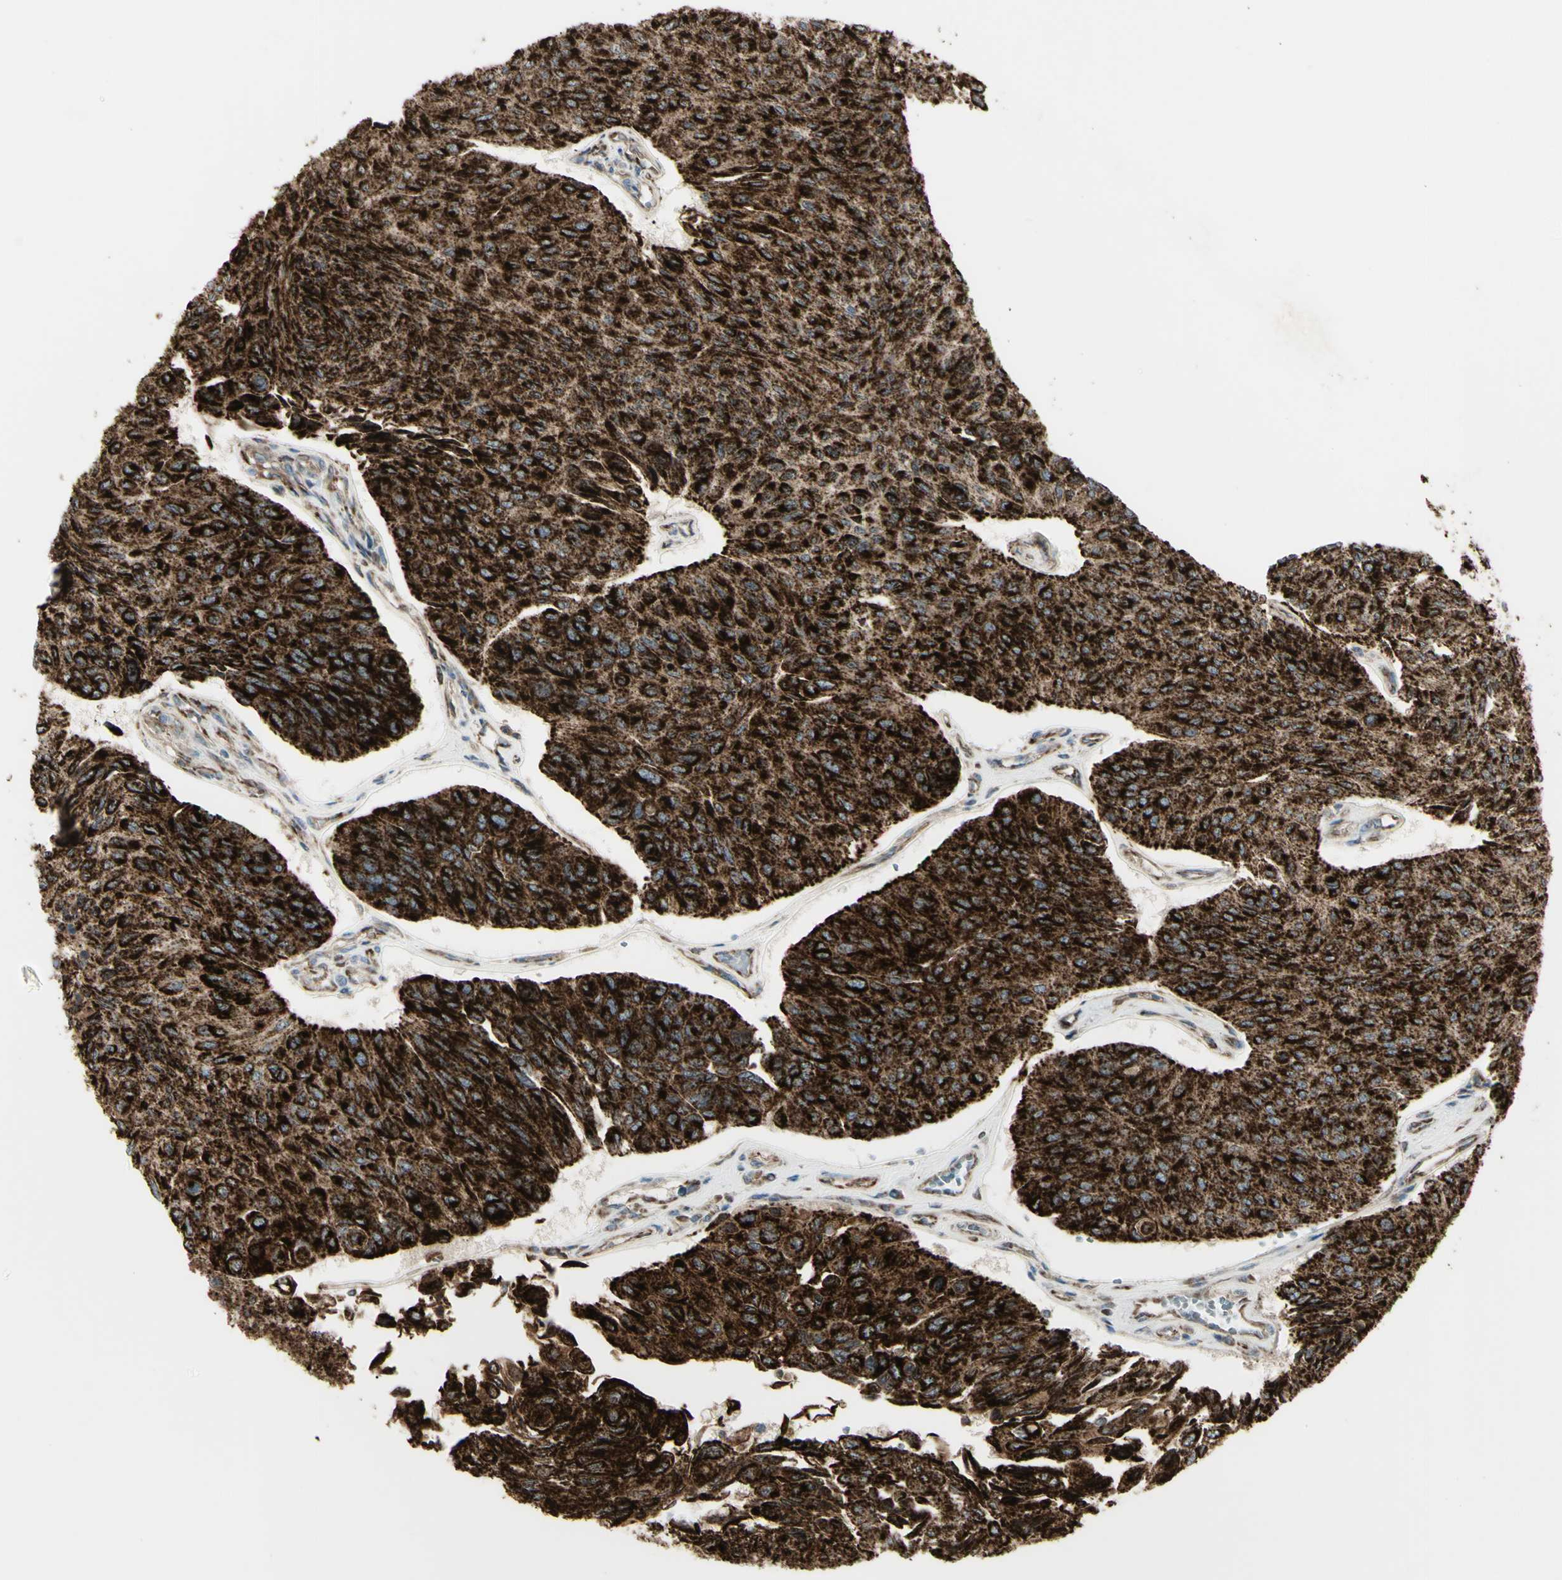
{"staining": {"intensity": "strong", "quantity": ">75%", "location": "cytoplasmic/membranous"}, "tissue": "urothelial cancer", "cell_type": "Tumor cells", "image_type": "cancer", "snomed": [{"axis": "morphology", "description": "Urothelial carcinoma, High grade"}, {"axis": "topography", "description": "Urinary bladder"}], "caption": "Urothelial carcinoma (high-grade) stained with a protein marker demonstrates strong staining in tumor cells.", "gene": "CYB5R1", "patient": {"sex": "male", "age": 66}}